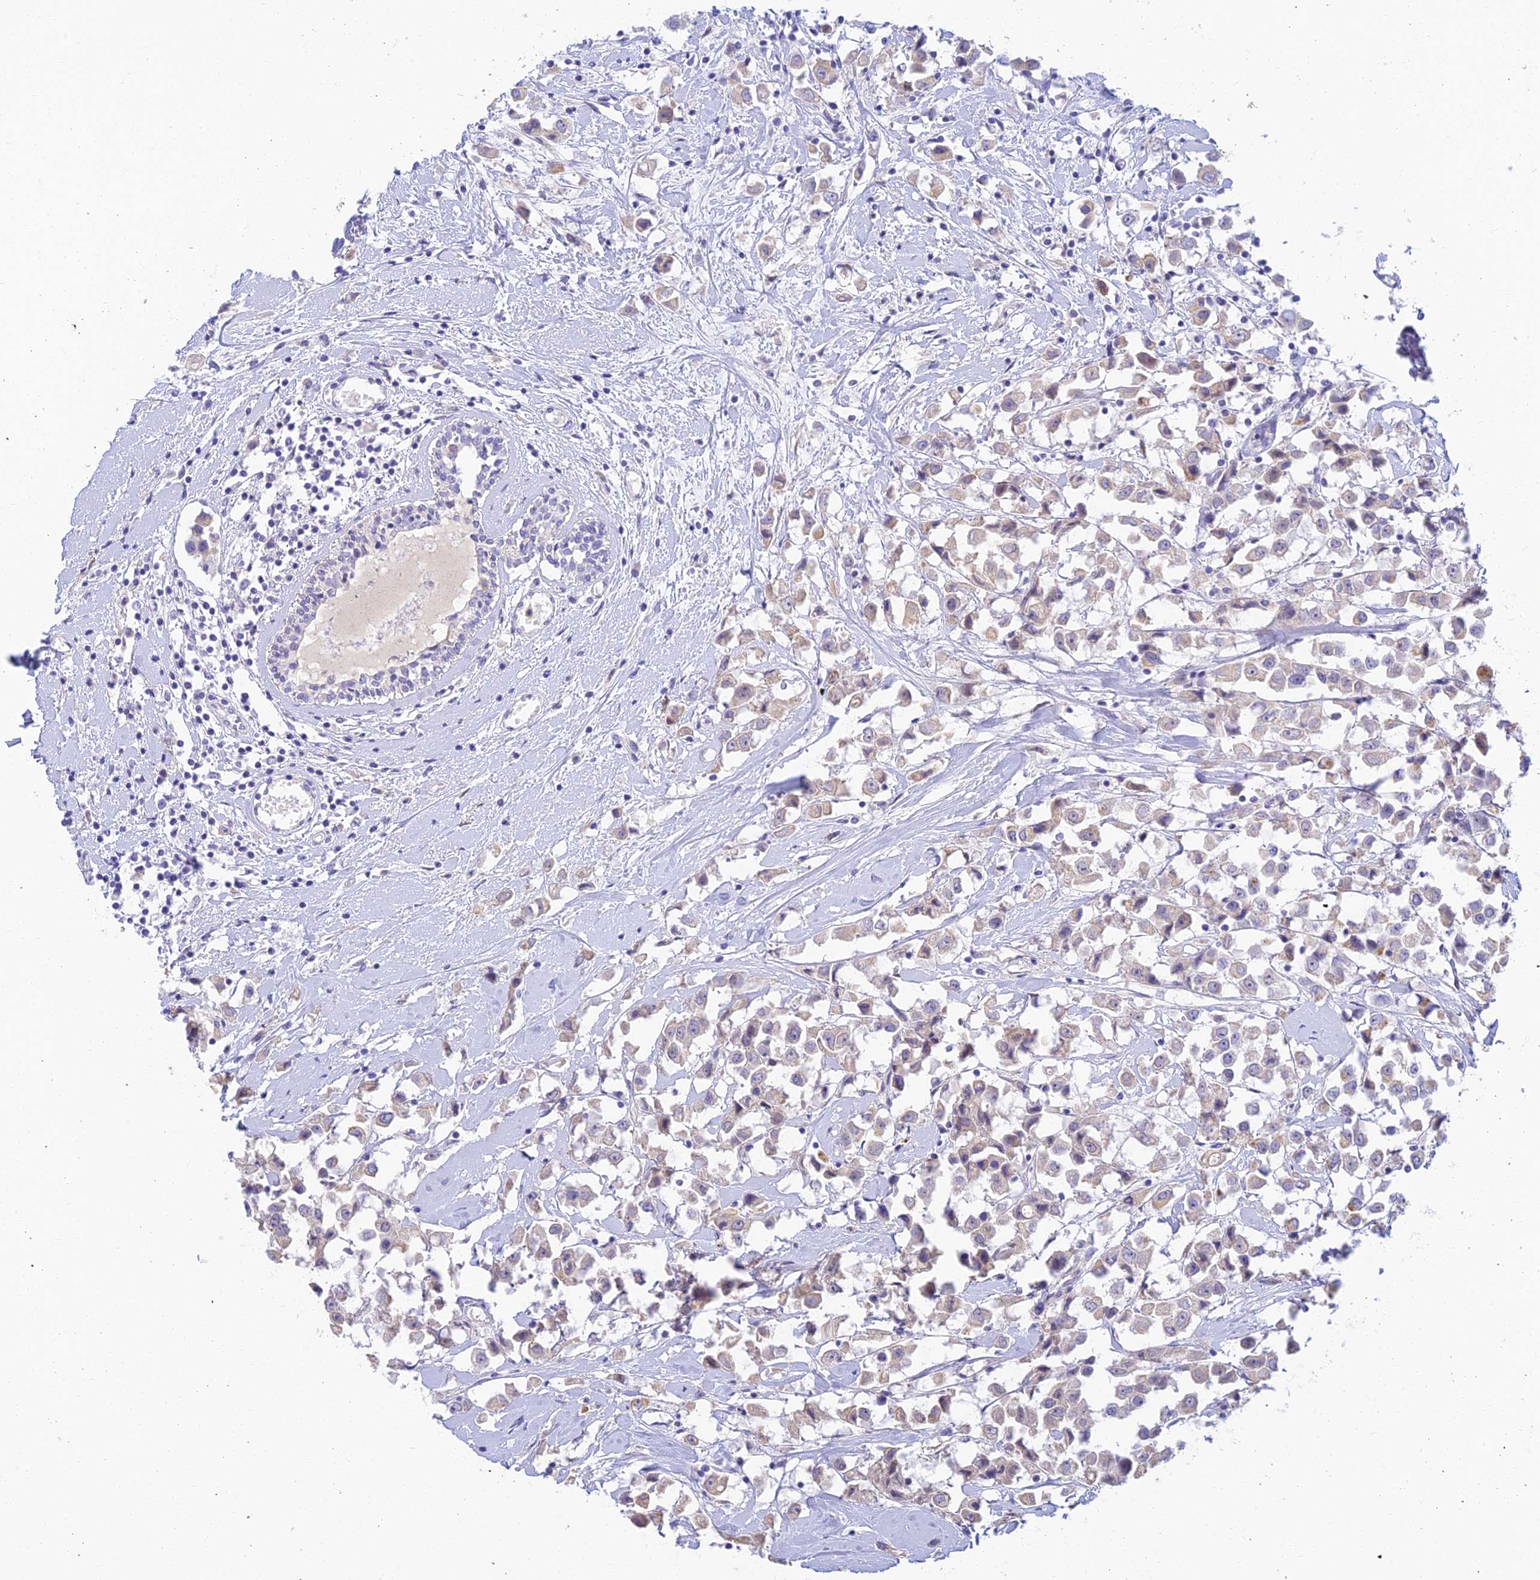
{"staining": {"intensity": "weak", "quantity": "<25%", "location": "cytoplasmic/membranous"}, "tissue": "breast cancer", "cell_type": "Tumor cells", "image_type": "cancer", "snomed": [{"axis": "morphology", "description": "Duct carcinoma"}, {"axis": "topography", "description": "Breast"}], "caption": "The photomicrograph displays no significant expression in tumor cells of breast cancer.", "gene": "INTS13", "patient": {"sex": "female", "age": 61}}